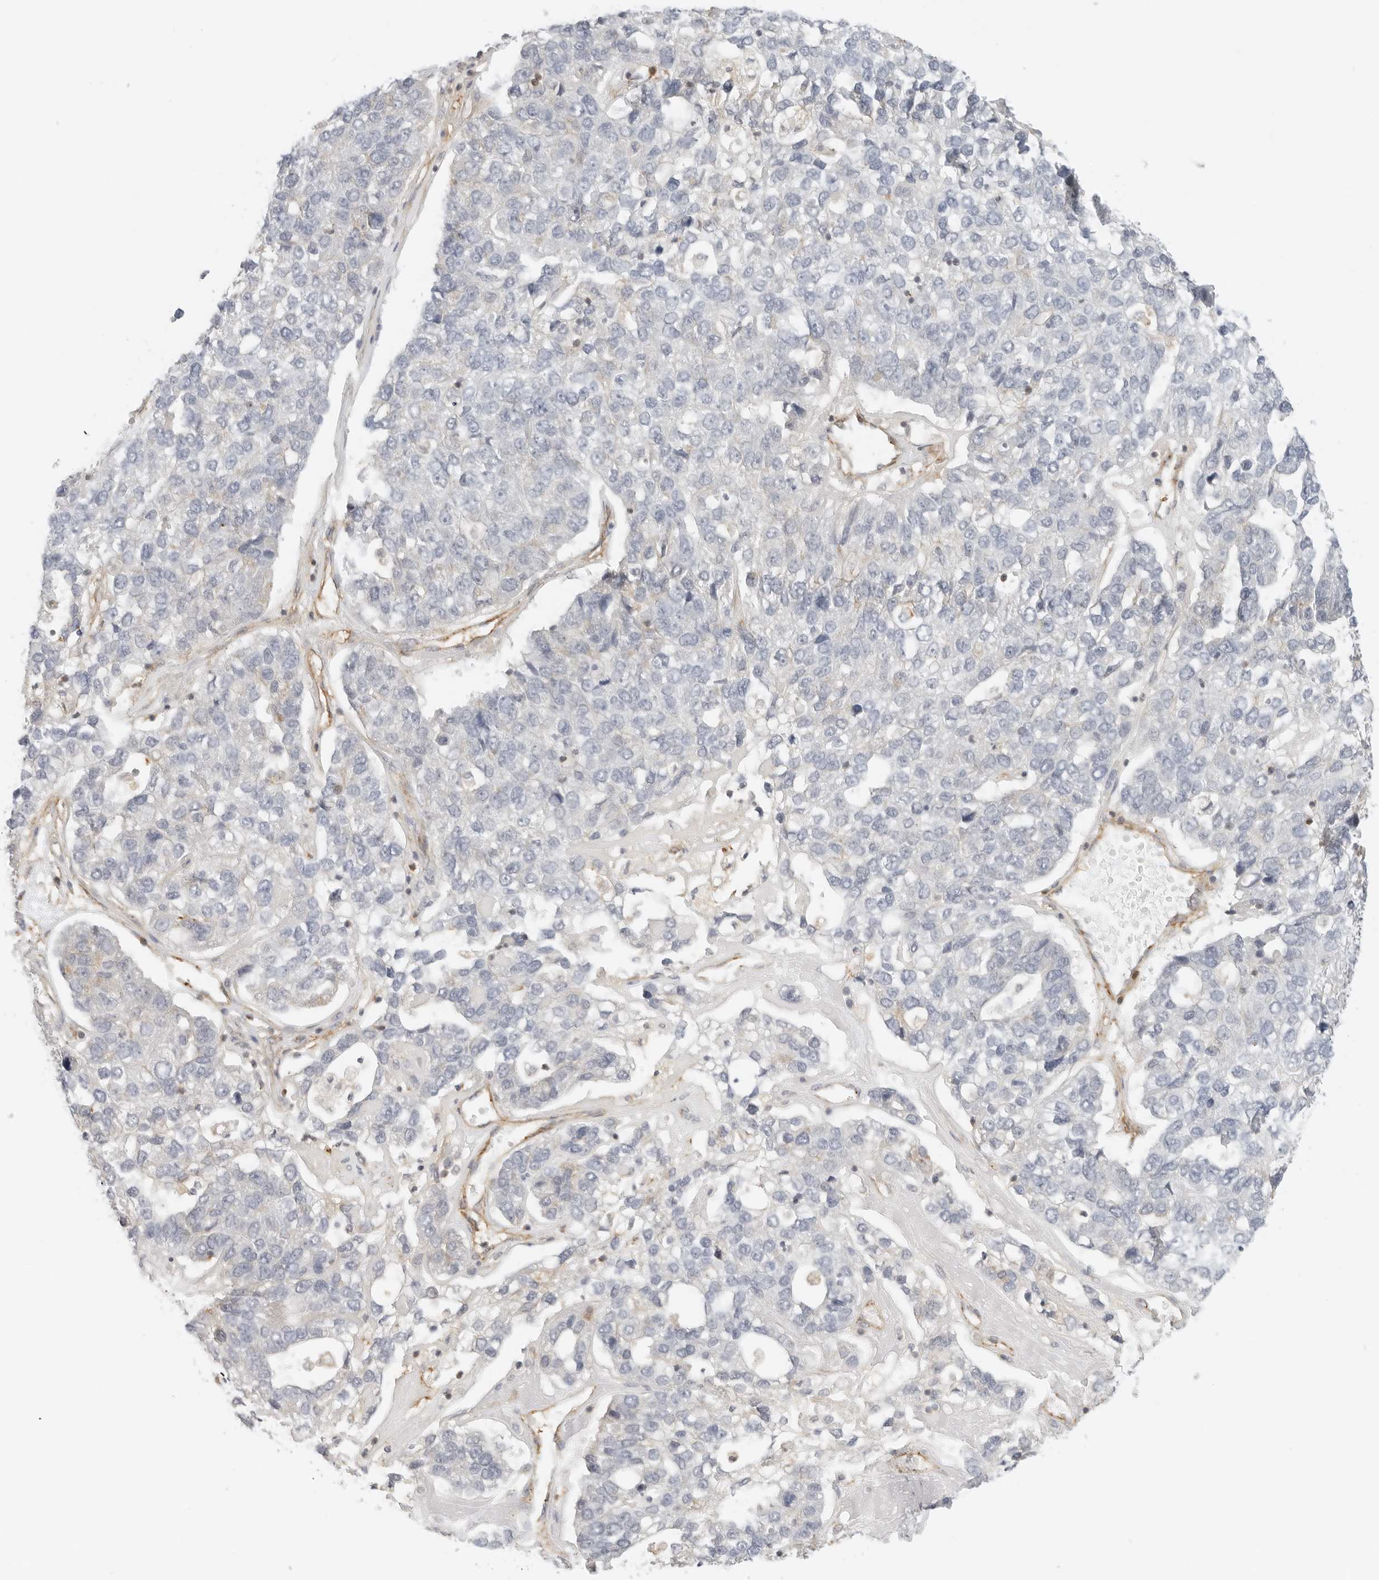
{"staining": {"intensity": "negative", "quantity": "none", "location": "none"}, "tissue": "pancreatic cancer", "cell_type": "Tumor cells", "image_type": "cancer", "snomed": [{"axis": "morphology", "description": "Adenocarcinoma, NOS"}, {"axis": "topography", "description": "Pancreas"}], "caption": "A high-resolution photomicrograph shows immunohistochemistry (IHC) staining of pancreatic cancer (adenocarcinoma), which reveals no significant expression in tumor cells.", "gene": "OSCP1", "patient": {"sex": "female", "age": 61}}